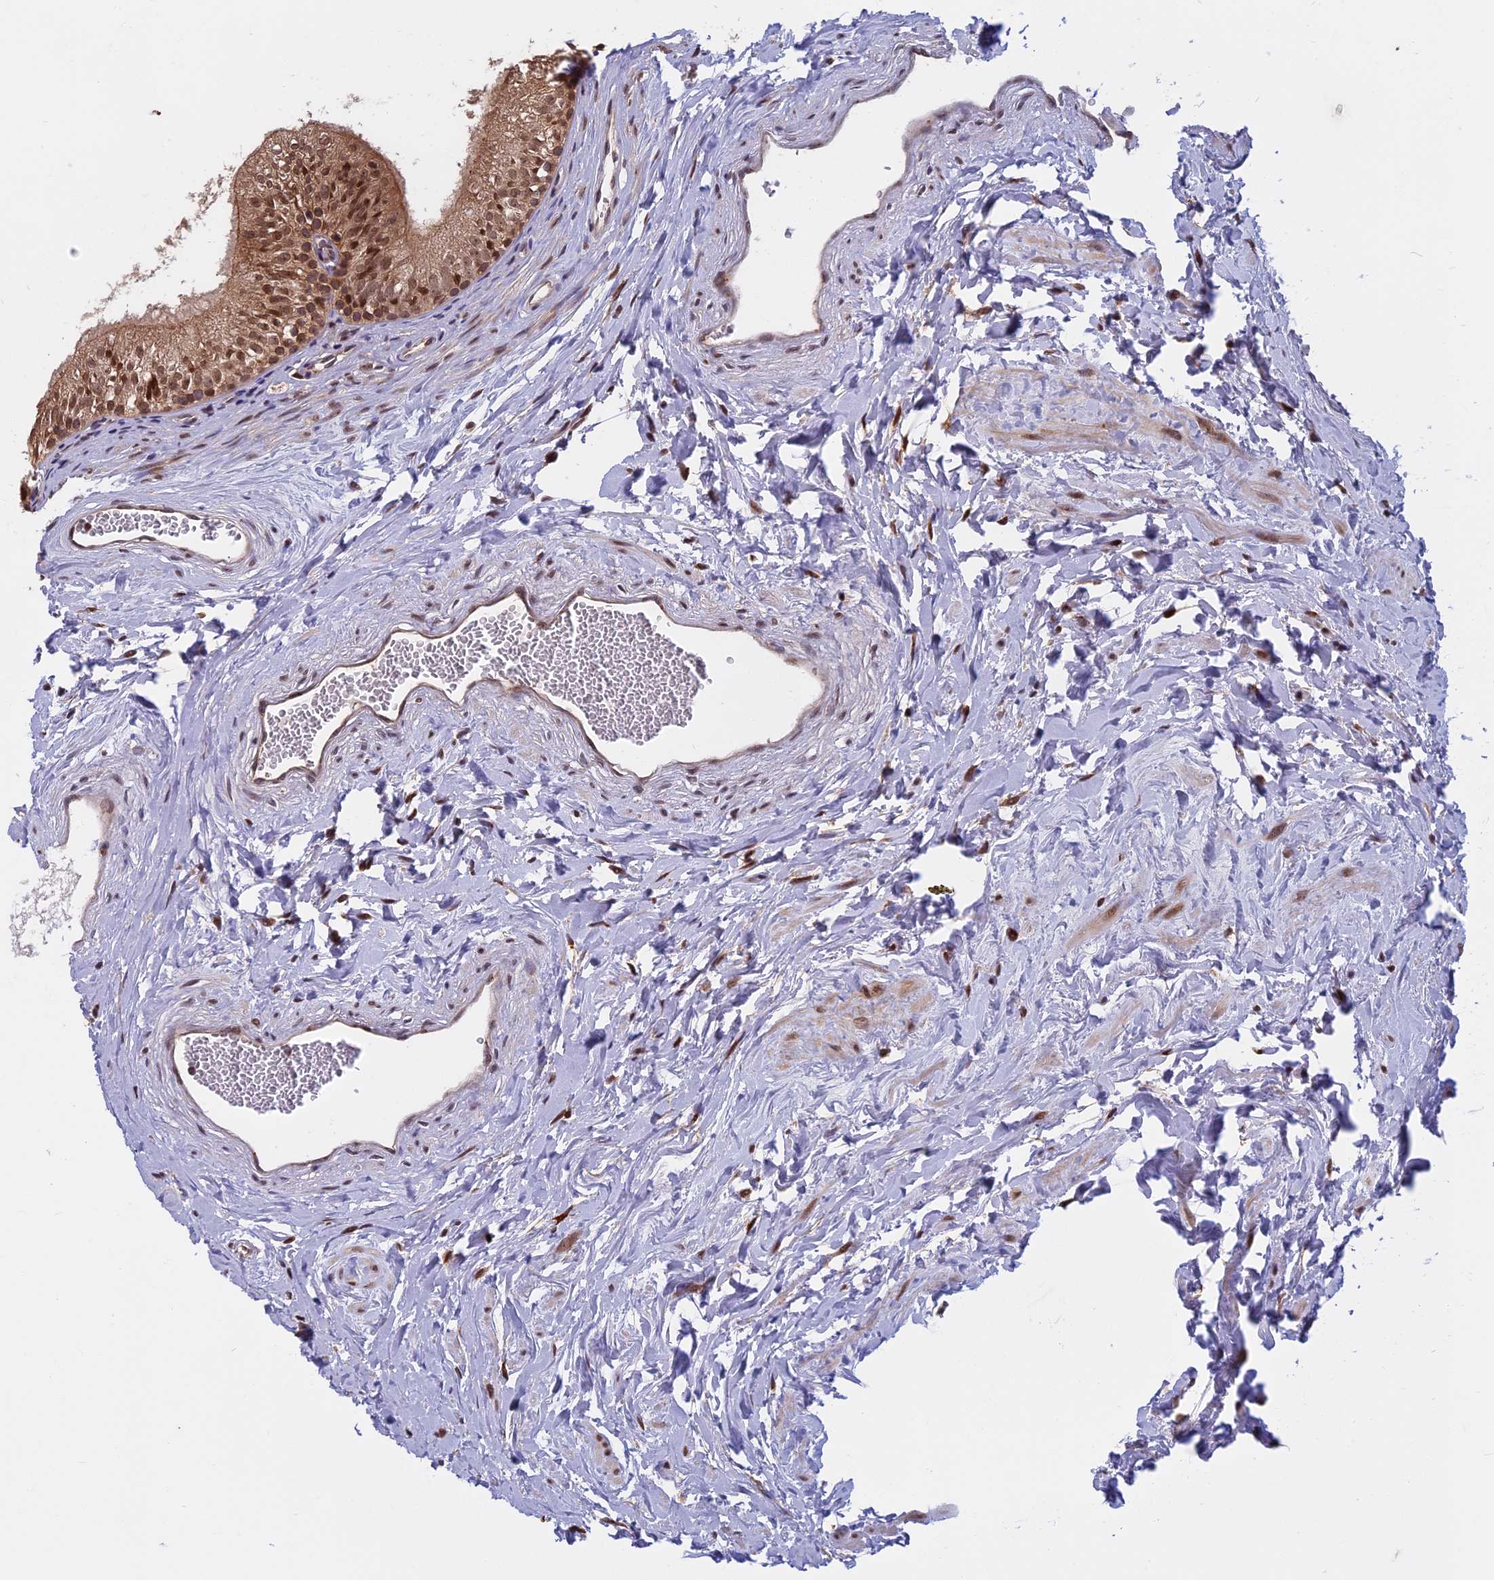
{"staining": {"intensity": "moderate", "quantity": ">75%", "location": "cytoplasmic/membranous,nuclear"}, "tissue": "epididymis", "cell_type": "Glandular cells", "image_type": "normal", "snomed": [{"axis": "morphology", "description": "Normal tissue, NOS"}, {"axis": "topography", "description": "Epididymis"}], "caption": "Human epididymis stained for a protein (brown) displays moderate cytoplasmic/membranous,nuclear positive expression in about >75% of glandular cells.", "gene": "CCDC113", "patient": {"sex": "male", "age": 56}}